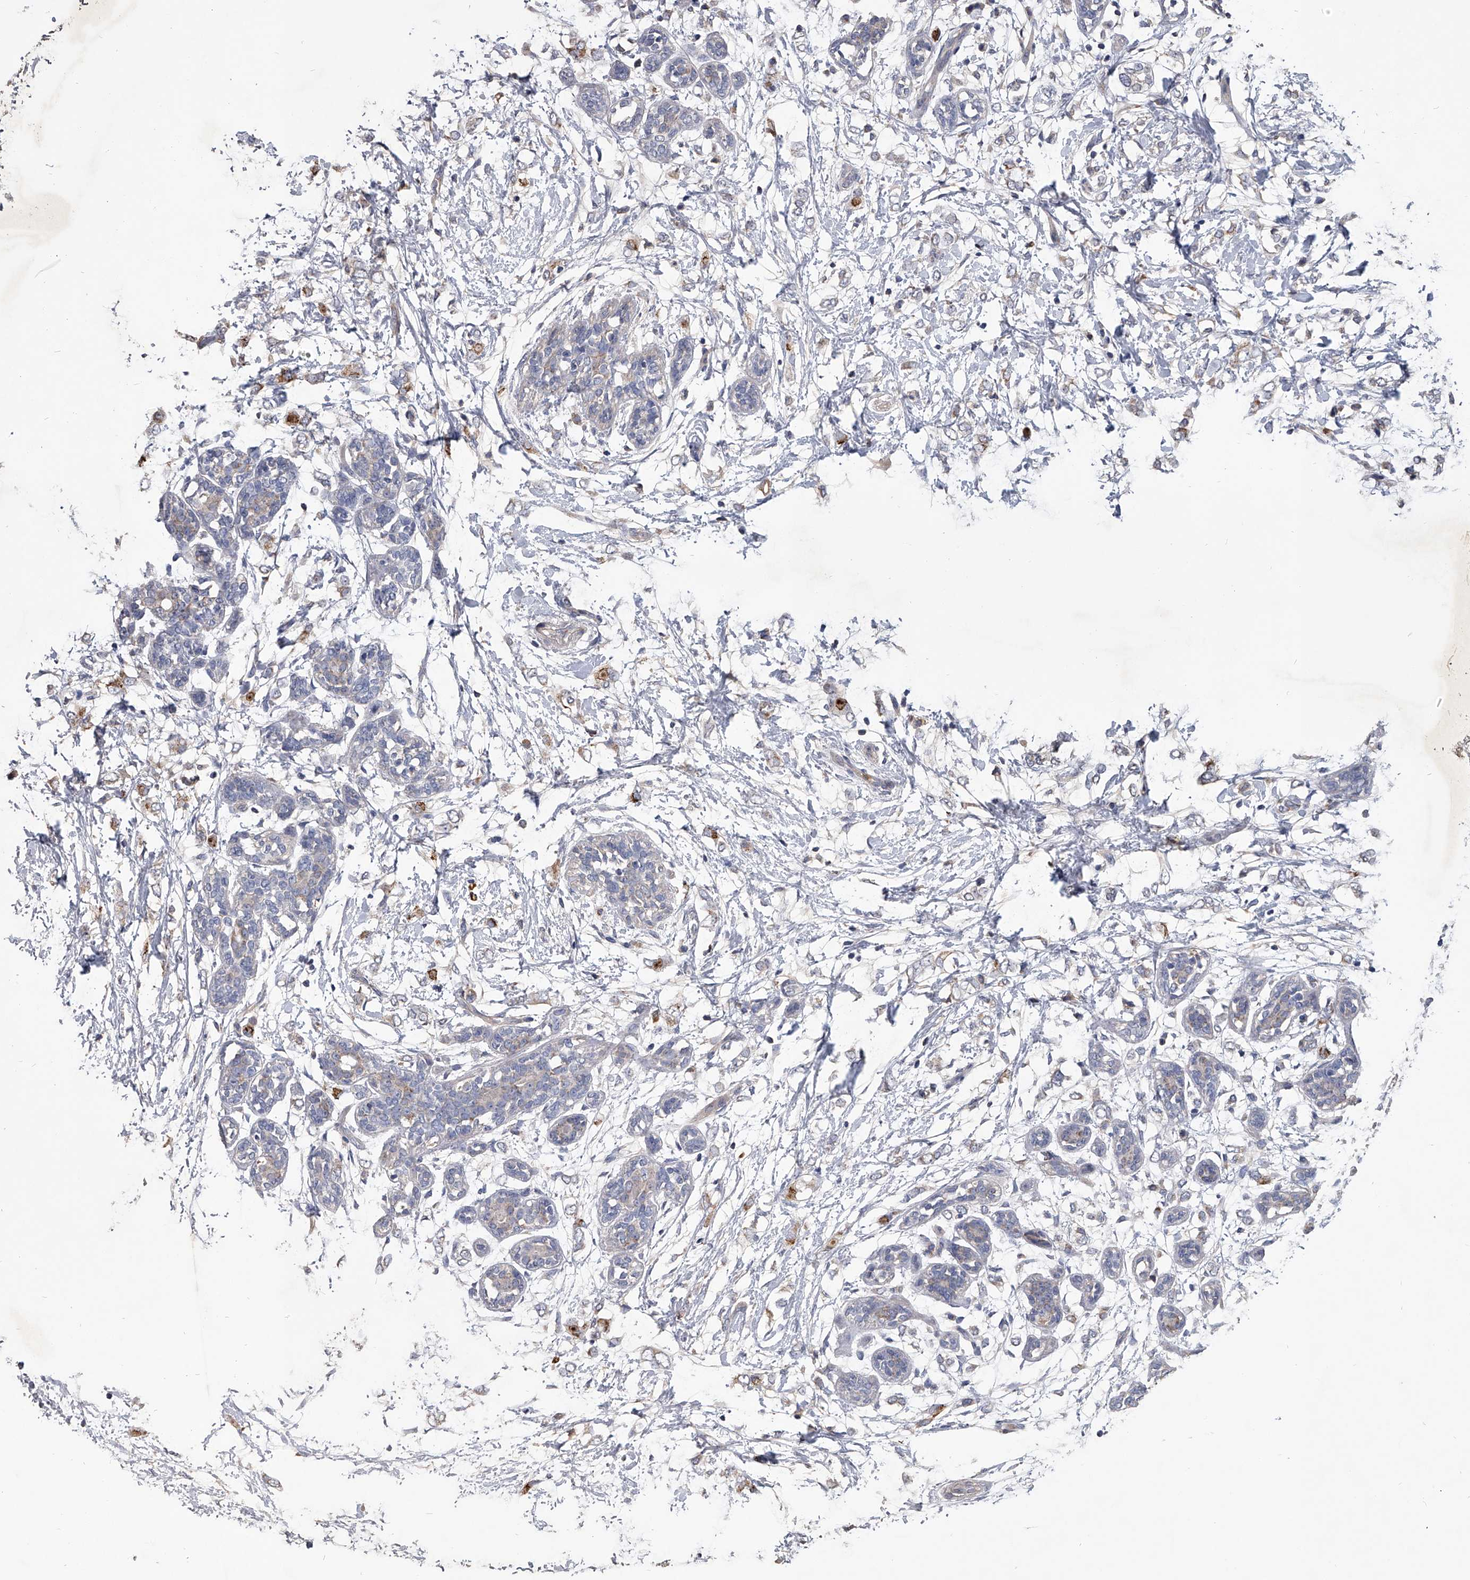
{"staining": {"intensity": "moderate", "quantity": "25%-75%", "location": "cytoplasmic/membranous"}, "tissue": "breast cancer", "cell_type": "Tumor cells", "image_type": "cancer", "snomed": [{"axis": "morphology", "description": "Normal tissue, NOS"}, {"axis": "morphology", "description": "Lobular carcinoma"}, {"axis": "topography", "description": "Breast"}], "caption": "The histopathology image exhibits a brown stain indicating the presence of a protein in the cytoplasmic/membranous of tumor cells in breast lobular carcinoma.", "gene": "NRP1", "patient": {"sex": "female", "age": 47}}